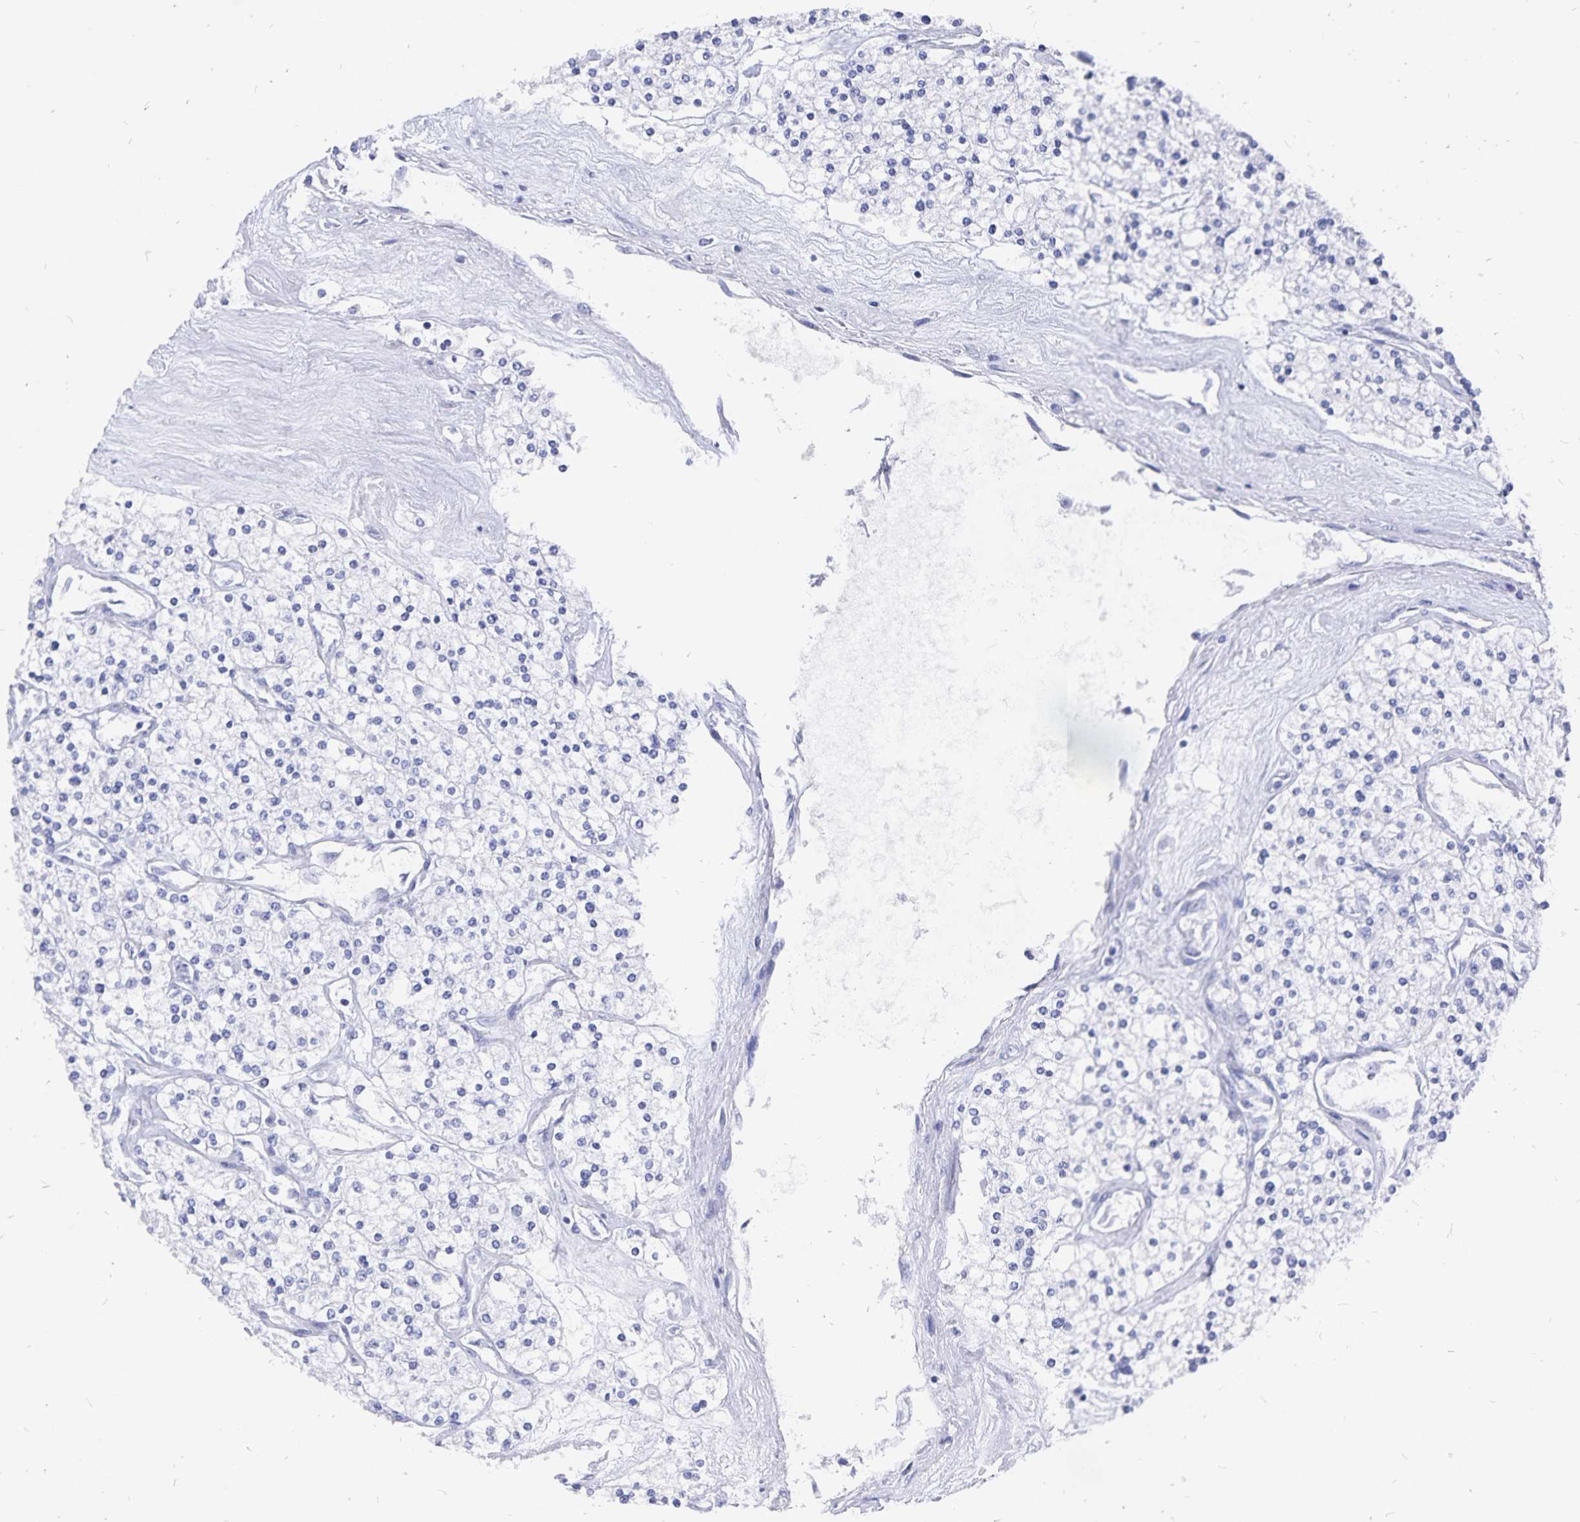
{"staining": {"intensity": "negative", "quantity": "none", "location": "none"}, "tissue": "renal cancer", "cell_type": "Tumor cells", "image_type": "cancer", "snomed": [{"axis": "morphology", "description": "Adenocarcinoma, NOS"}, {"axis": "topography", "description": "Kidney"}], "caption": "Image shows no significant protein staining in tumor cells of renal adenocarcinoma.", "gene": "ADH1A", "patient": {"sex": "male", "age": 80}}